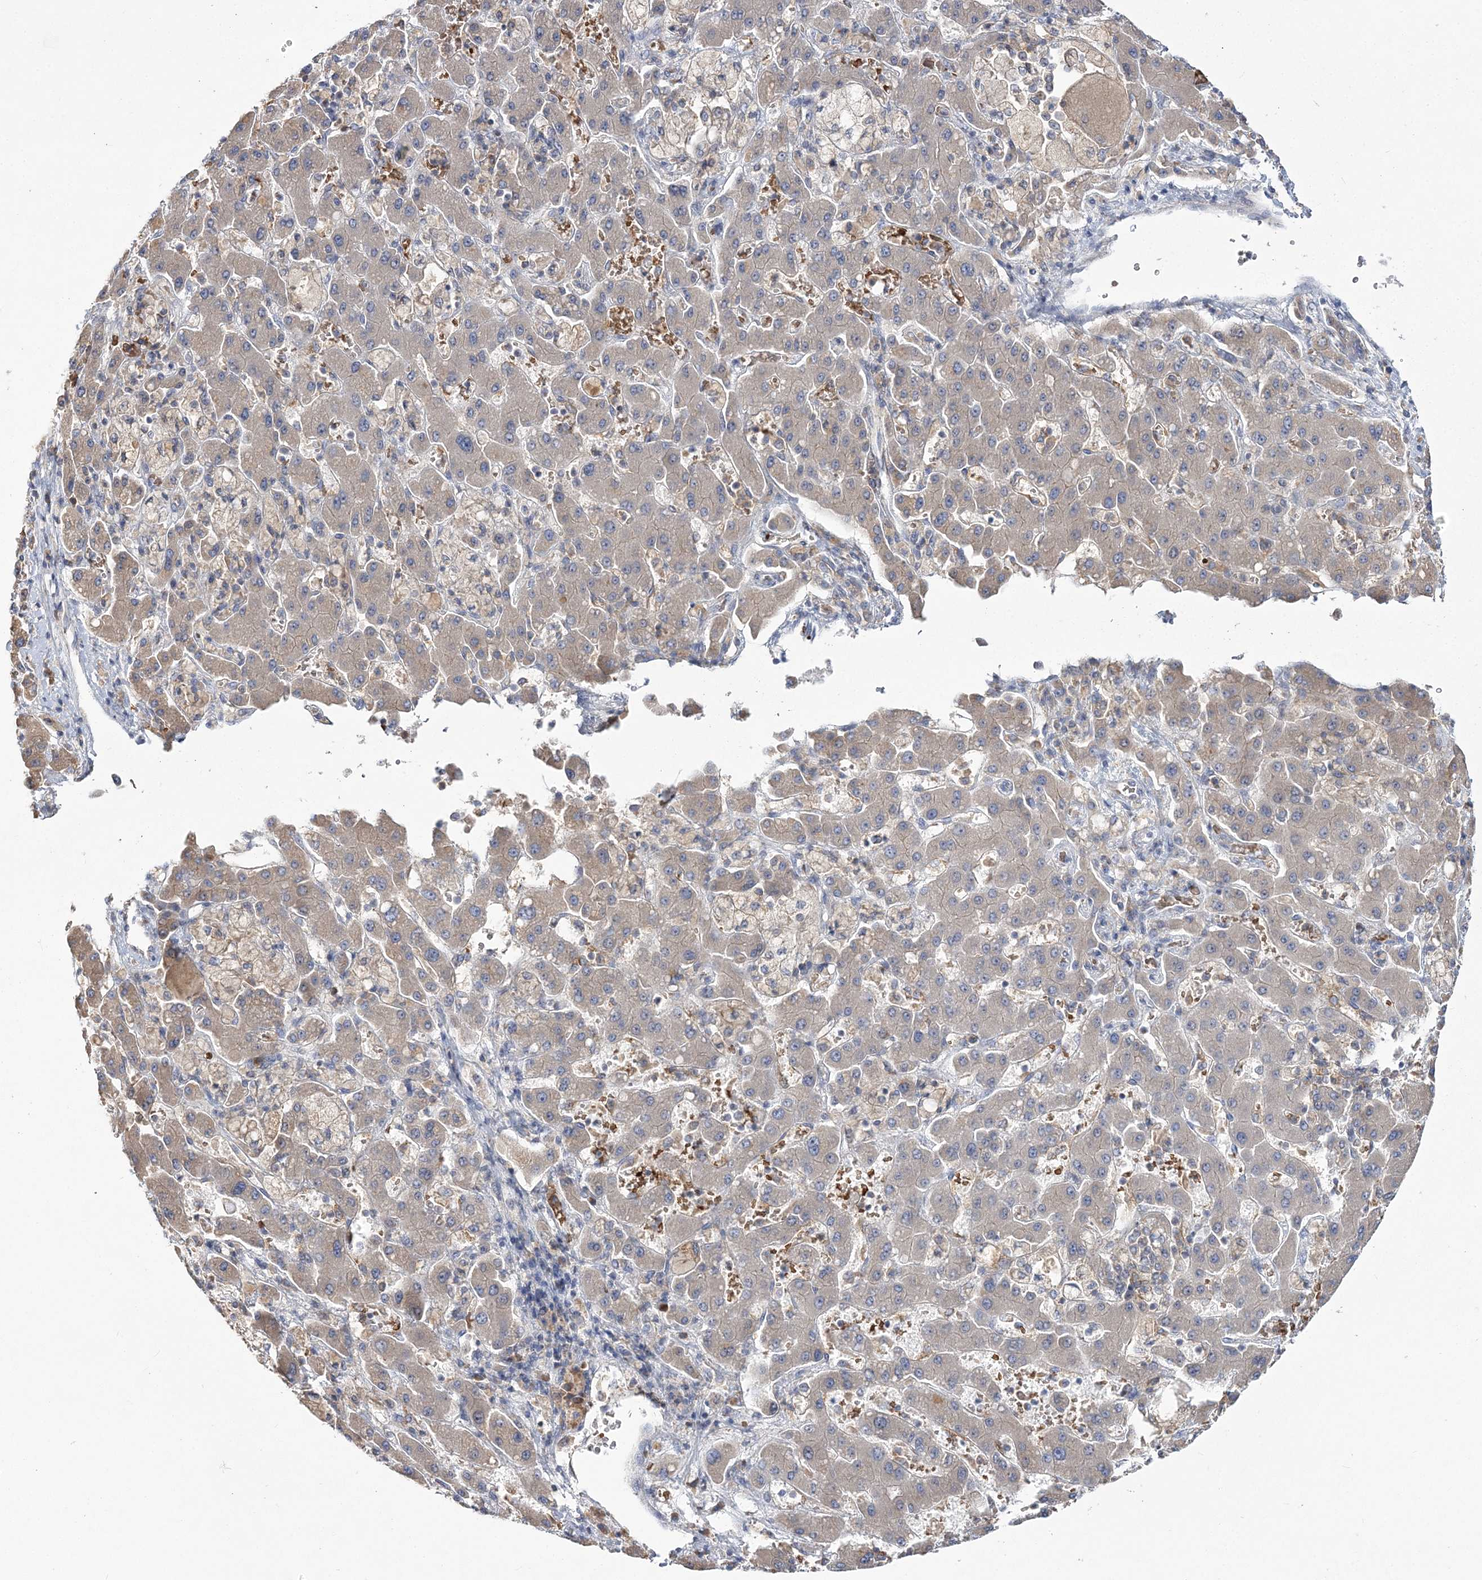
{"staining": {"intensity": "negative", "quantity": "none", "location": "none"}, "tissue": "liver cancer", "cell_type": "Tumor cells", "image_type": "cancer", "snomed": [{"axis": "morphology", "description": "Cholangiocarcinoma"}, {"axis": "topography", "description": "Liver"}], "caption": "Tumor cells show no significant protein expression in liver cancer. The staining was performed using DAB to visualize the protein expression in brown, while the nuclei were stained in blue with hematoxylin (Magnification: 20x).", "gene": "ATP11B", "patient": {"sex": "male", "age": 50}}